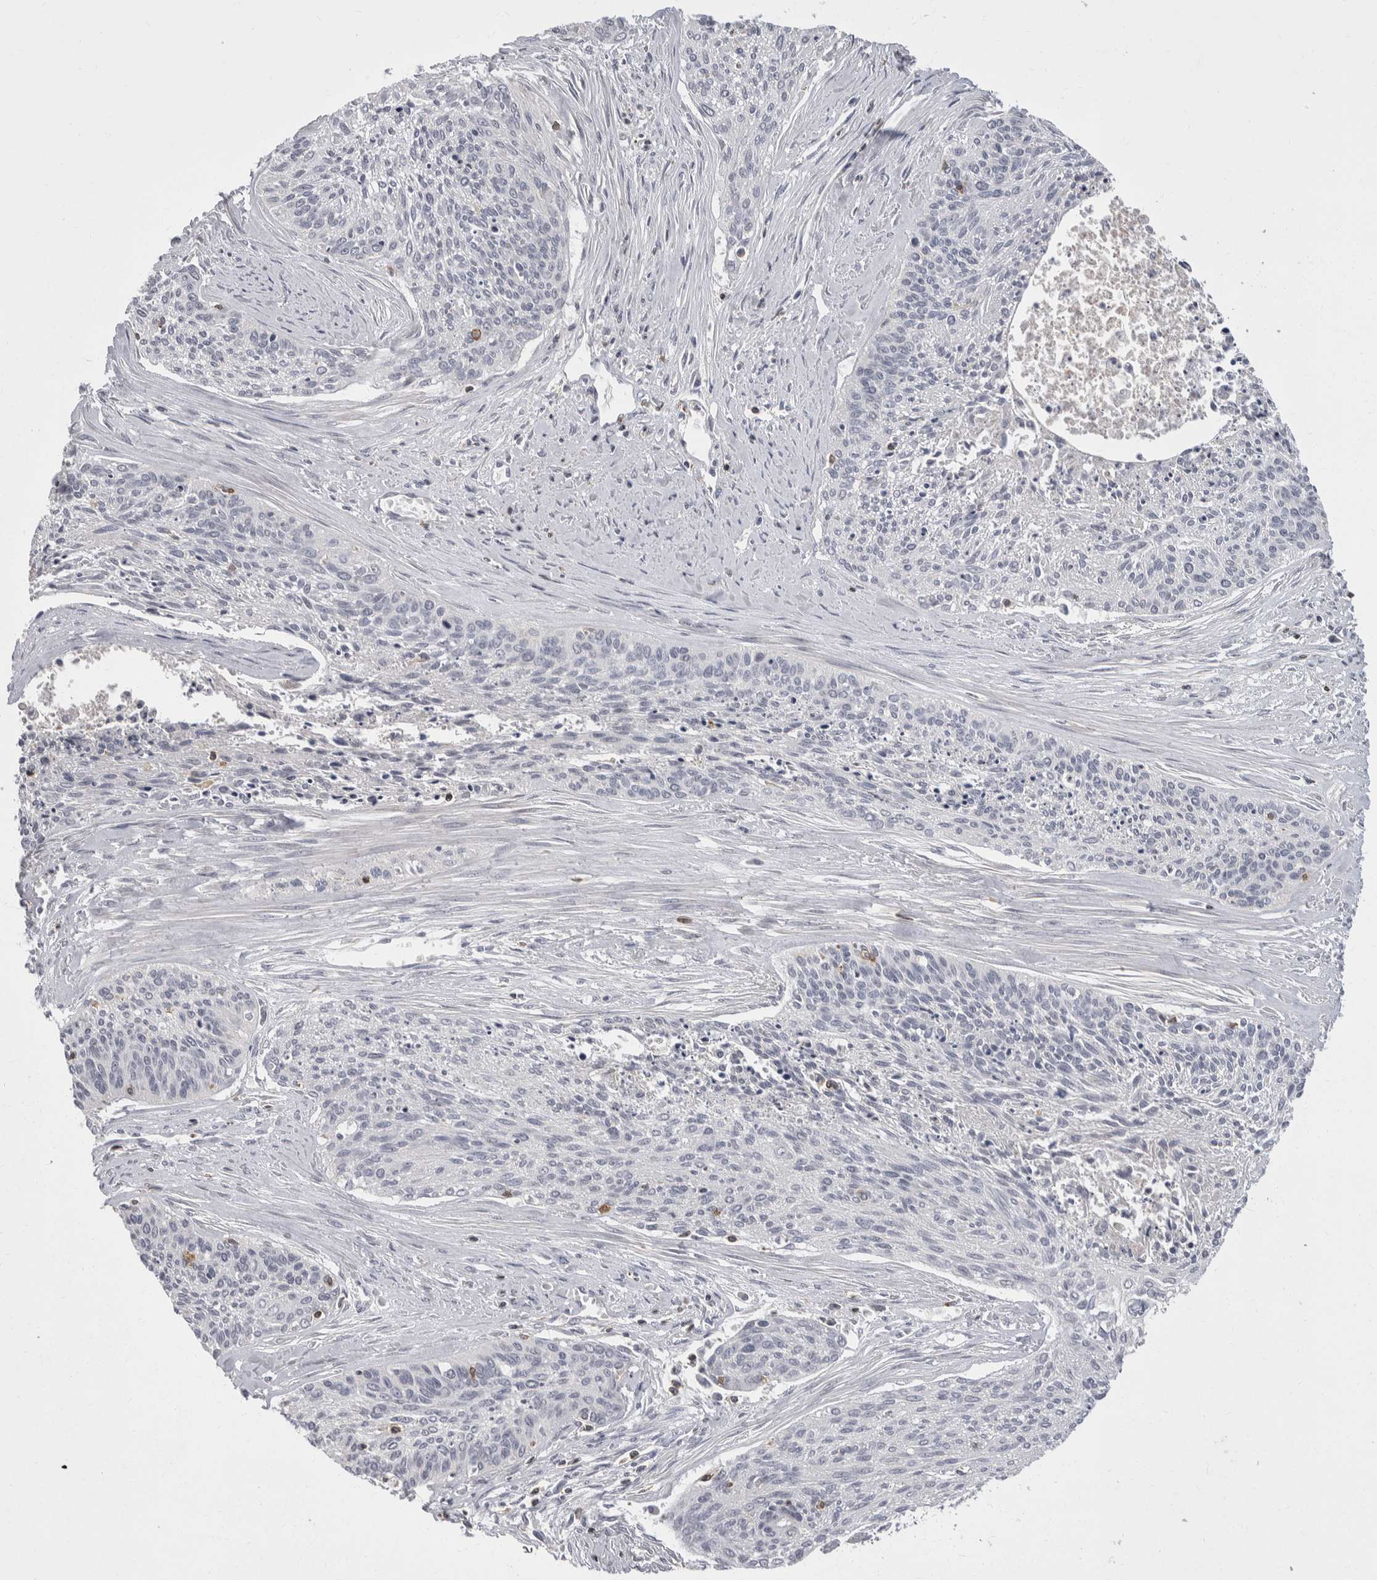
{"staining": {"intensity": "negative", "quantity": "none", "location": "none"}, "tissue": "cervical cancer", "cell_type": "Tumor cells", "image_type": "cancer", "snomed": [{"axis": "morphology", "description": "Squamous cell carcinoma, NOS"}, {"axis": "topography", "description": "Cervix"}], "caption": "A high-resolution photomicrograph shows immunohistochemistry staining of squamous cell carcinoma (cervical), which exhibits no significant positivity in tumor cells.", "gene": "CEP295NL", "patient": {"sex": "female", "age": 55}}